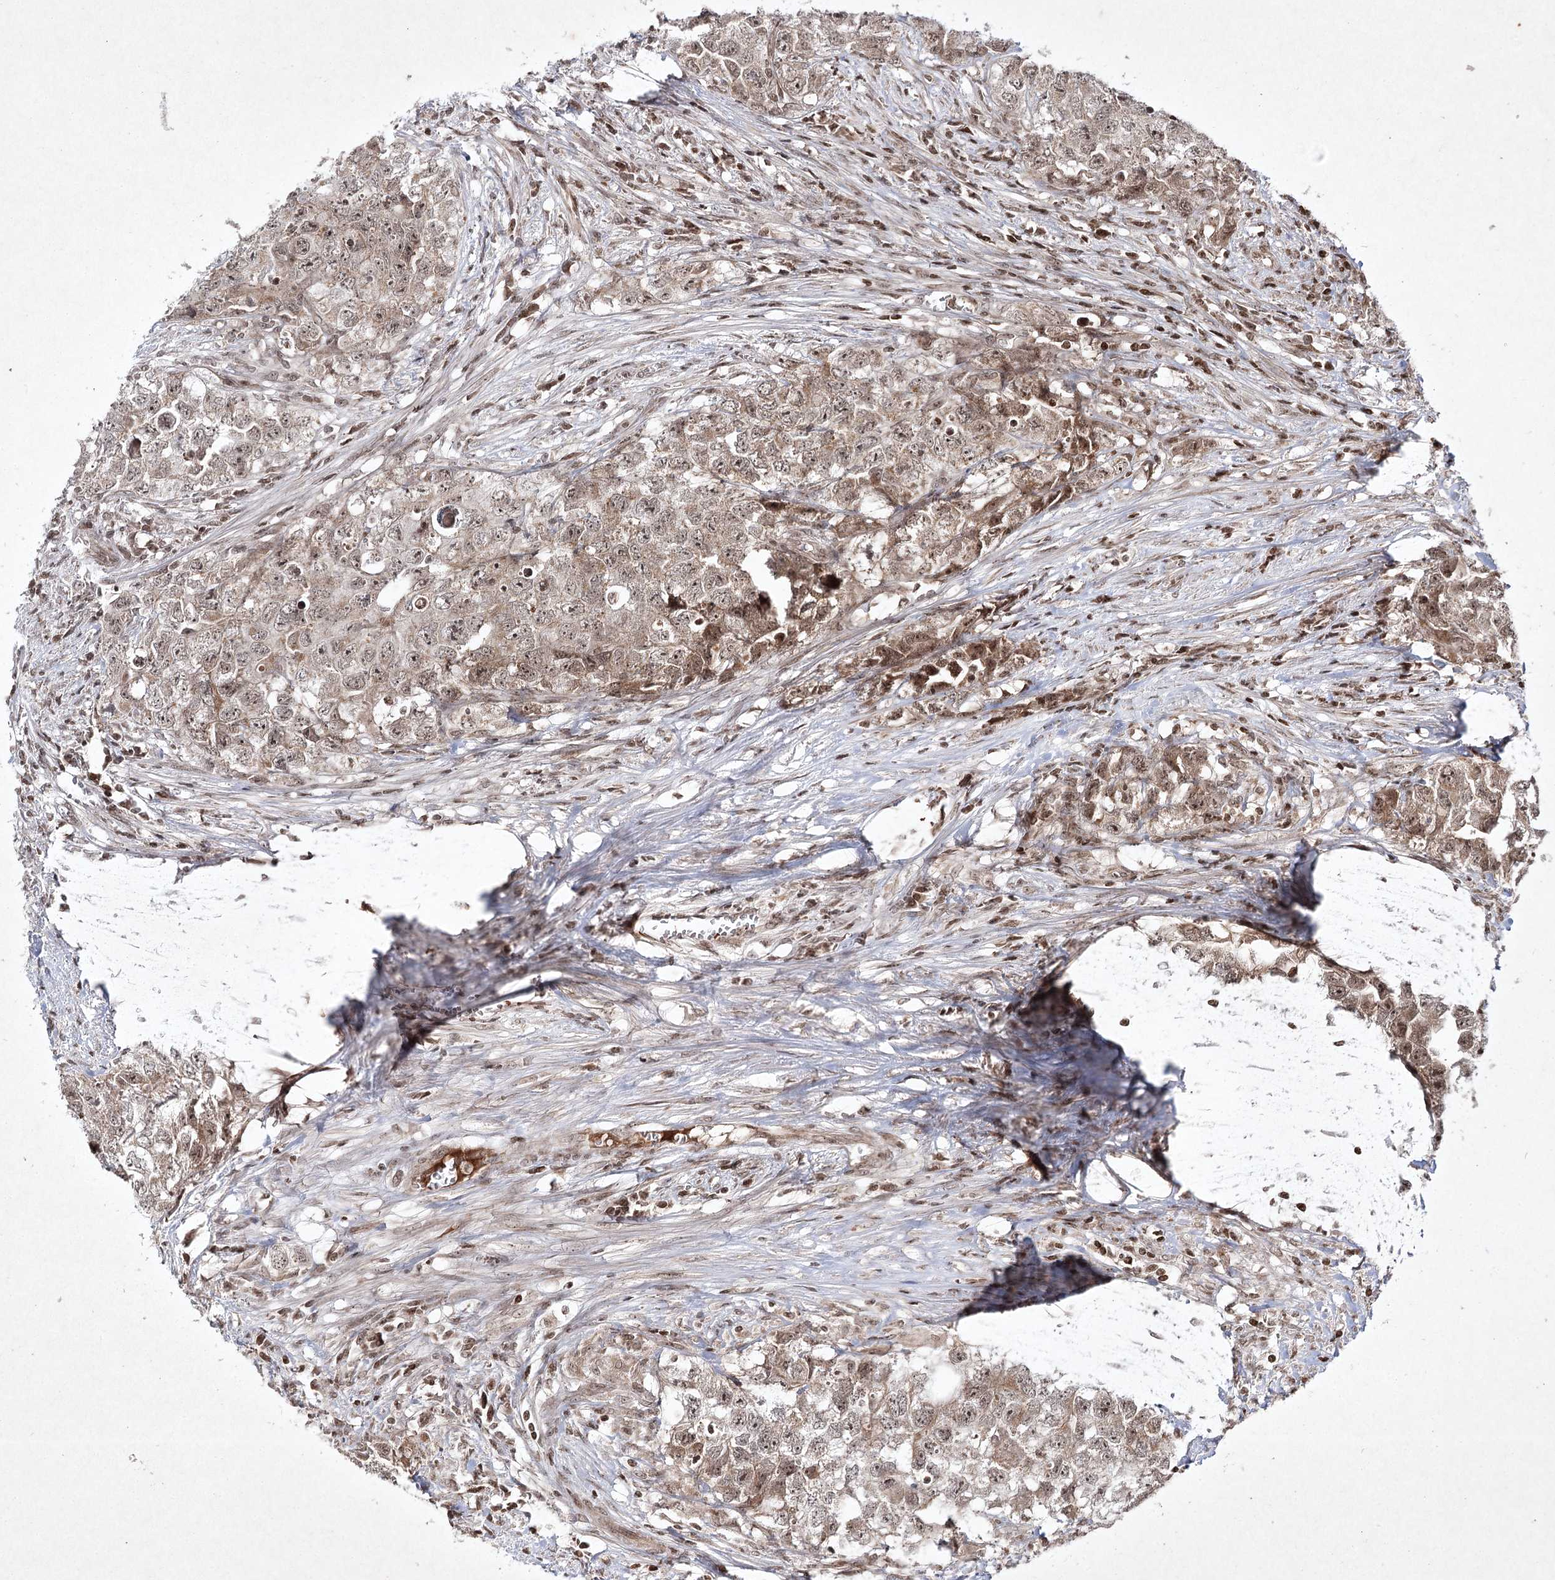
{"staining": {"intensity": "weak", "quantity": ">75%", "location": "nuclear"}, "tissue": "testis cancer", "cell_type": "Tumor cells", "image_type": "cancer", "snomed": [{"axis": "morphology", "description": "Seminoma, NOS"}, {"axis": "morphology", "description": "Carcinoma, Embryonal, NOS"}, {"axis": "topography", "description": "Testis"}], "caption": "Testis cancer was stained to show a protein in brown. There is low levels of weak nuclear expression in approximately >75% of tumor cells.", "gene": "CARM1", "patient": {"sex": "male", "age": 43}}